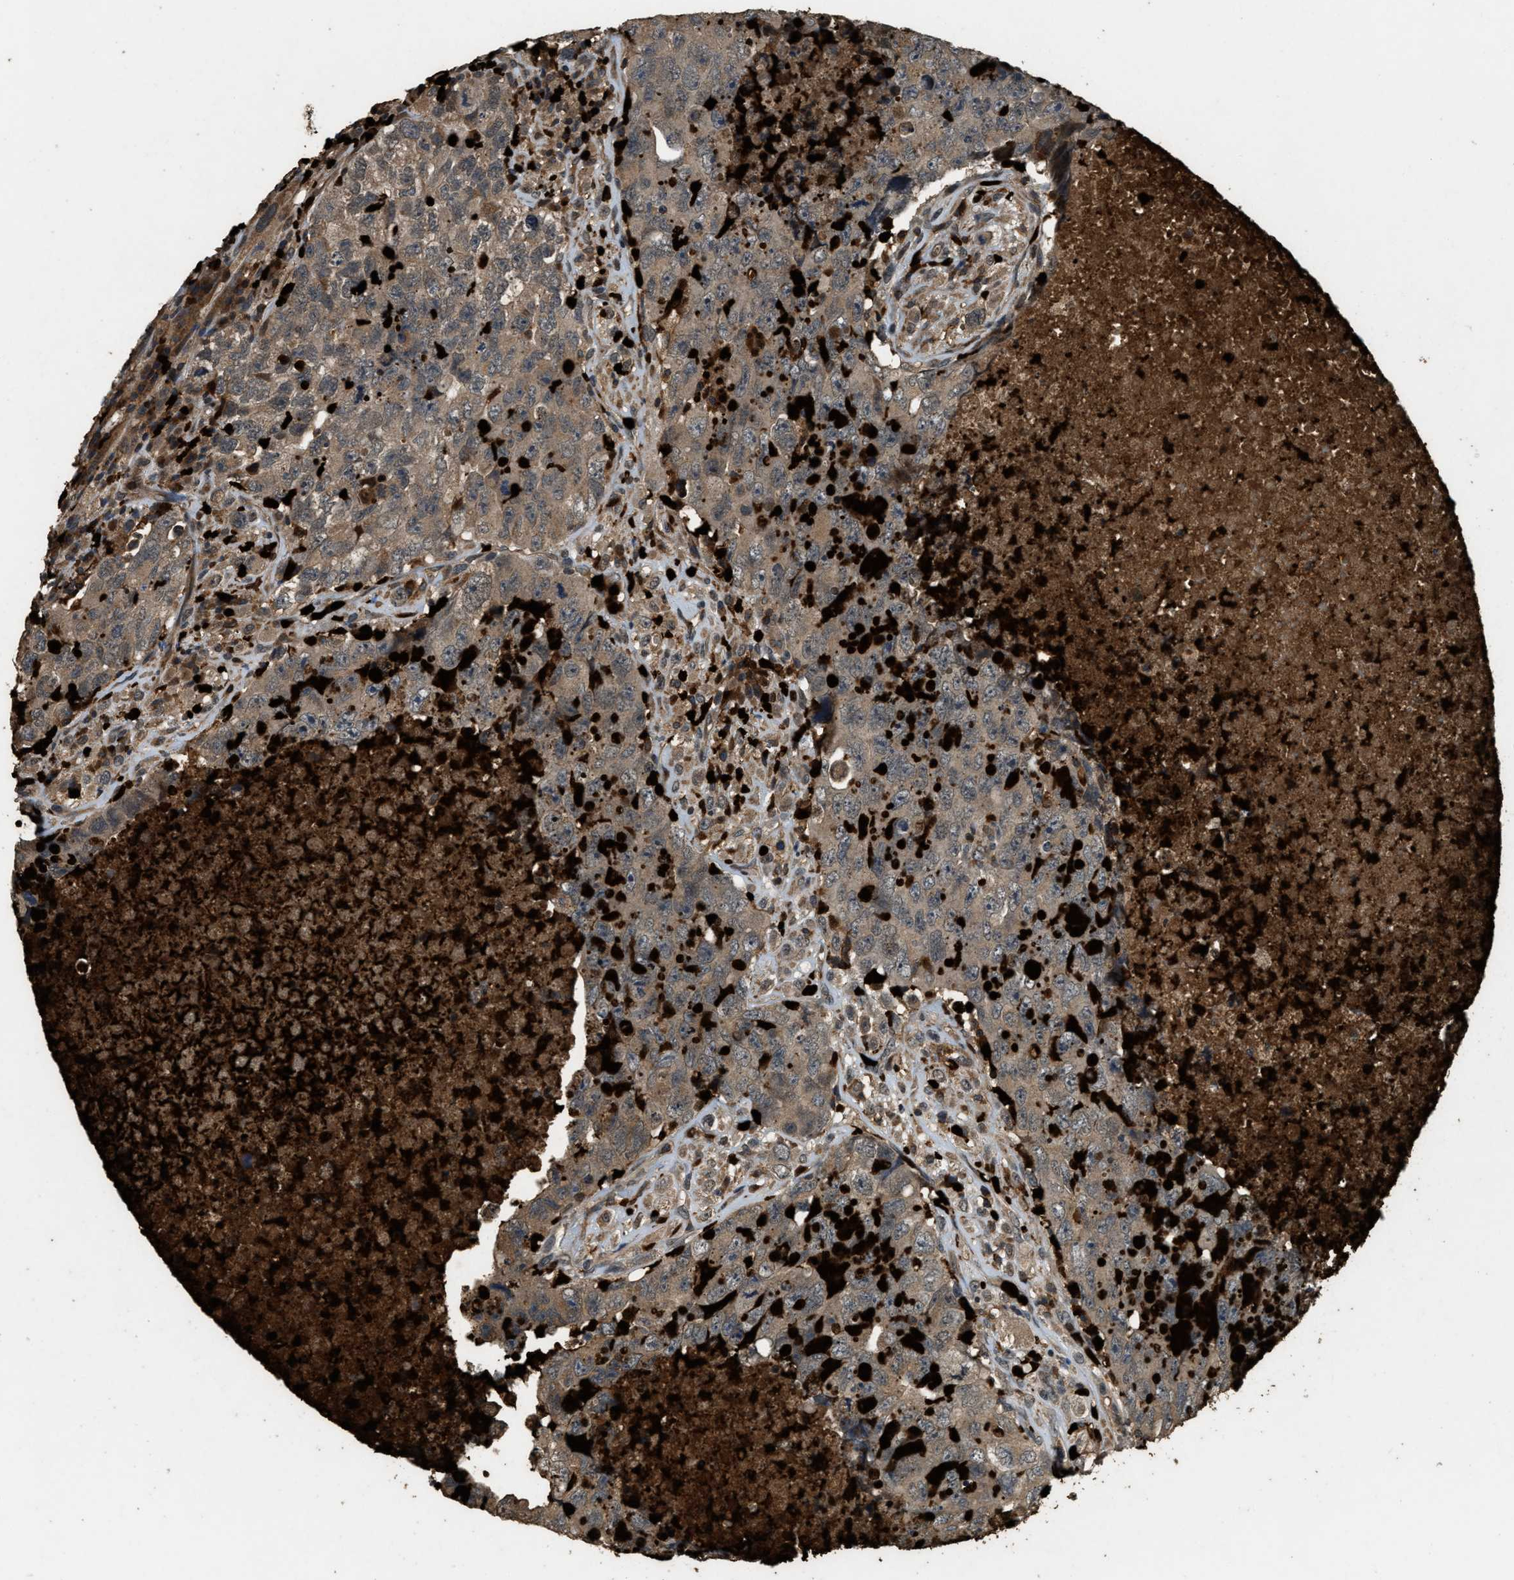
{"staining": {"intensity": "weak", "quantity": ">75%", "location": "cytoplasmic/membranous"}, "tissue": "testis cancer", "cell_type": "Tumor cells", "image_type": "cancer", "snomed": [{"axis": "morphology", "description": "Carcinoma, Embryonal, NOS"}, {"axis": "topography", "description": "Testis"}], "caption": "Weak cytoplasmic/membranous staining is seen in about >75% of tumor cells in embryonal carcinoma (testis).", "gene": "RNF141", "patient": {"sex": "male", "age": 32}}